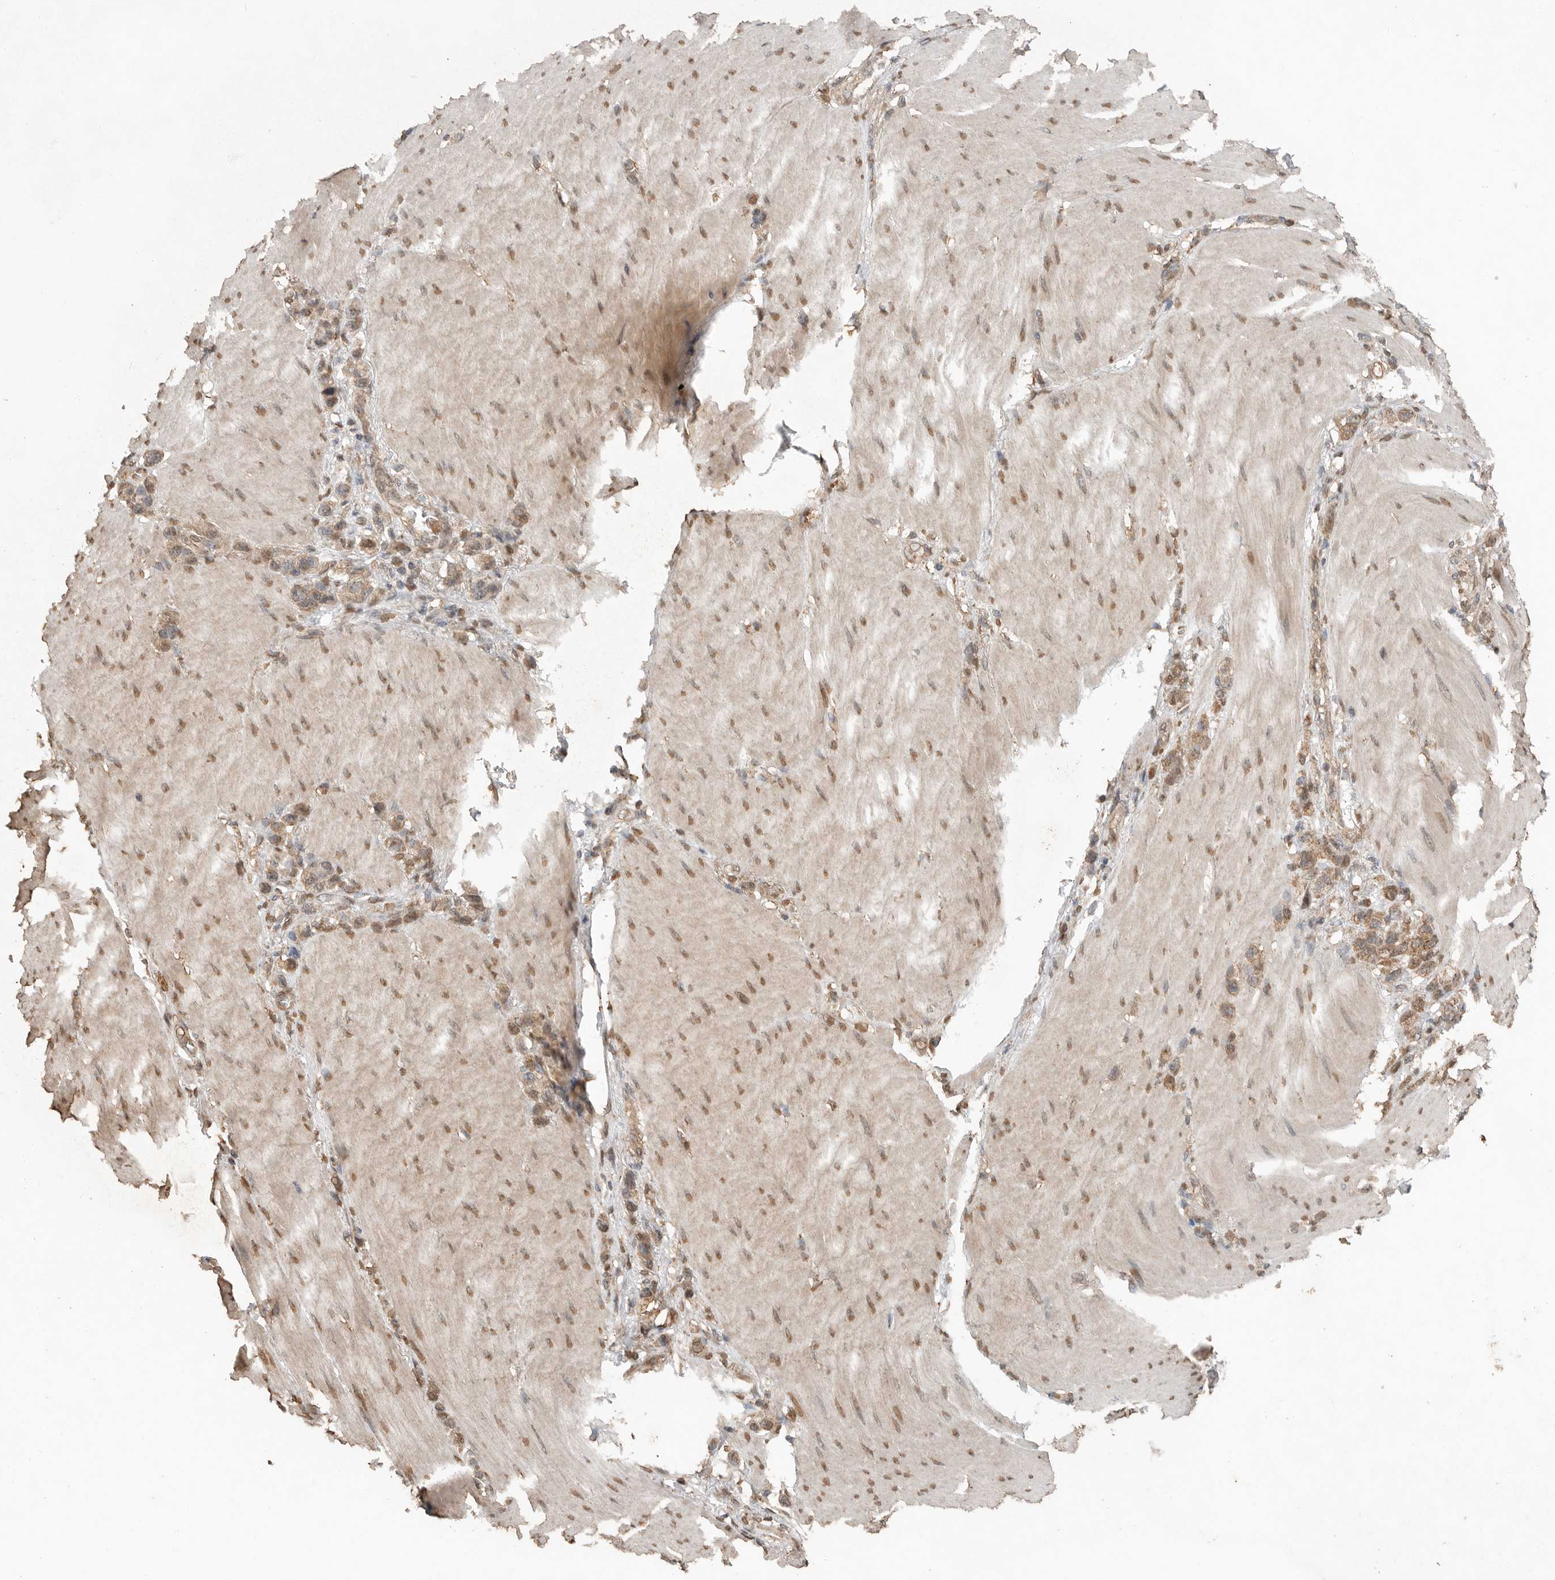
{"staining": {"intensity": "moderate", "quantity": ">75%", "location": "cytoplasmic/membranous"}, "tissue": "stomach cancer", "cell_type": "Tumor cells", "image_type": "cancer", "snomed": [{"axis": "morphology", "description": "Adenocarcinoma, NOS"}, {"axis": "topography", "description": "Stomach"}], "caption": "A high-resolution histopathology image shows immunohistochemistry (IHC) staining of stomach adenocarcinoma, which exhibits moderate cytoplasmic/membranous positivity in approximately >75% of tumor cells.", "gene": "BLZF1", "patient": {"sex": "female", "age": 65}}